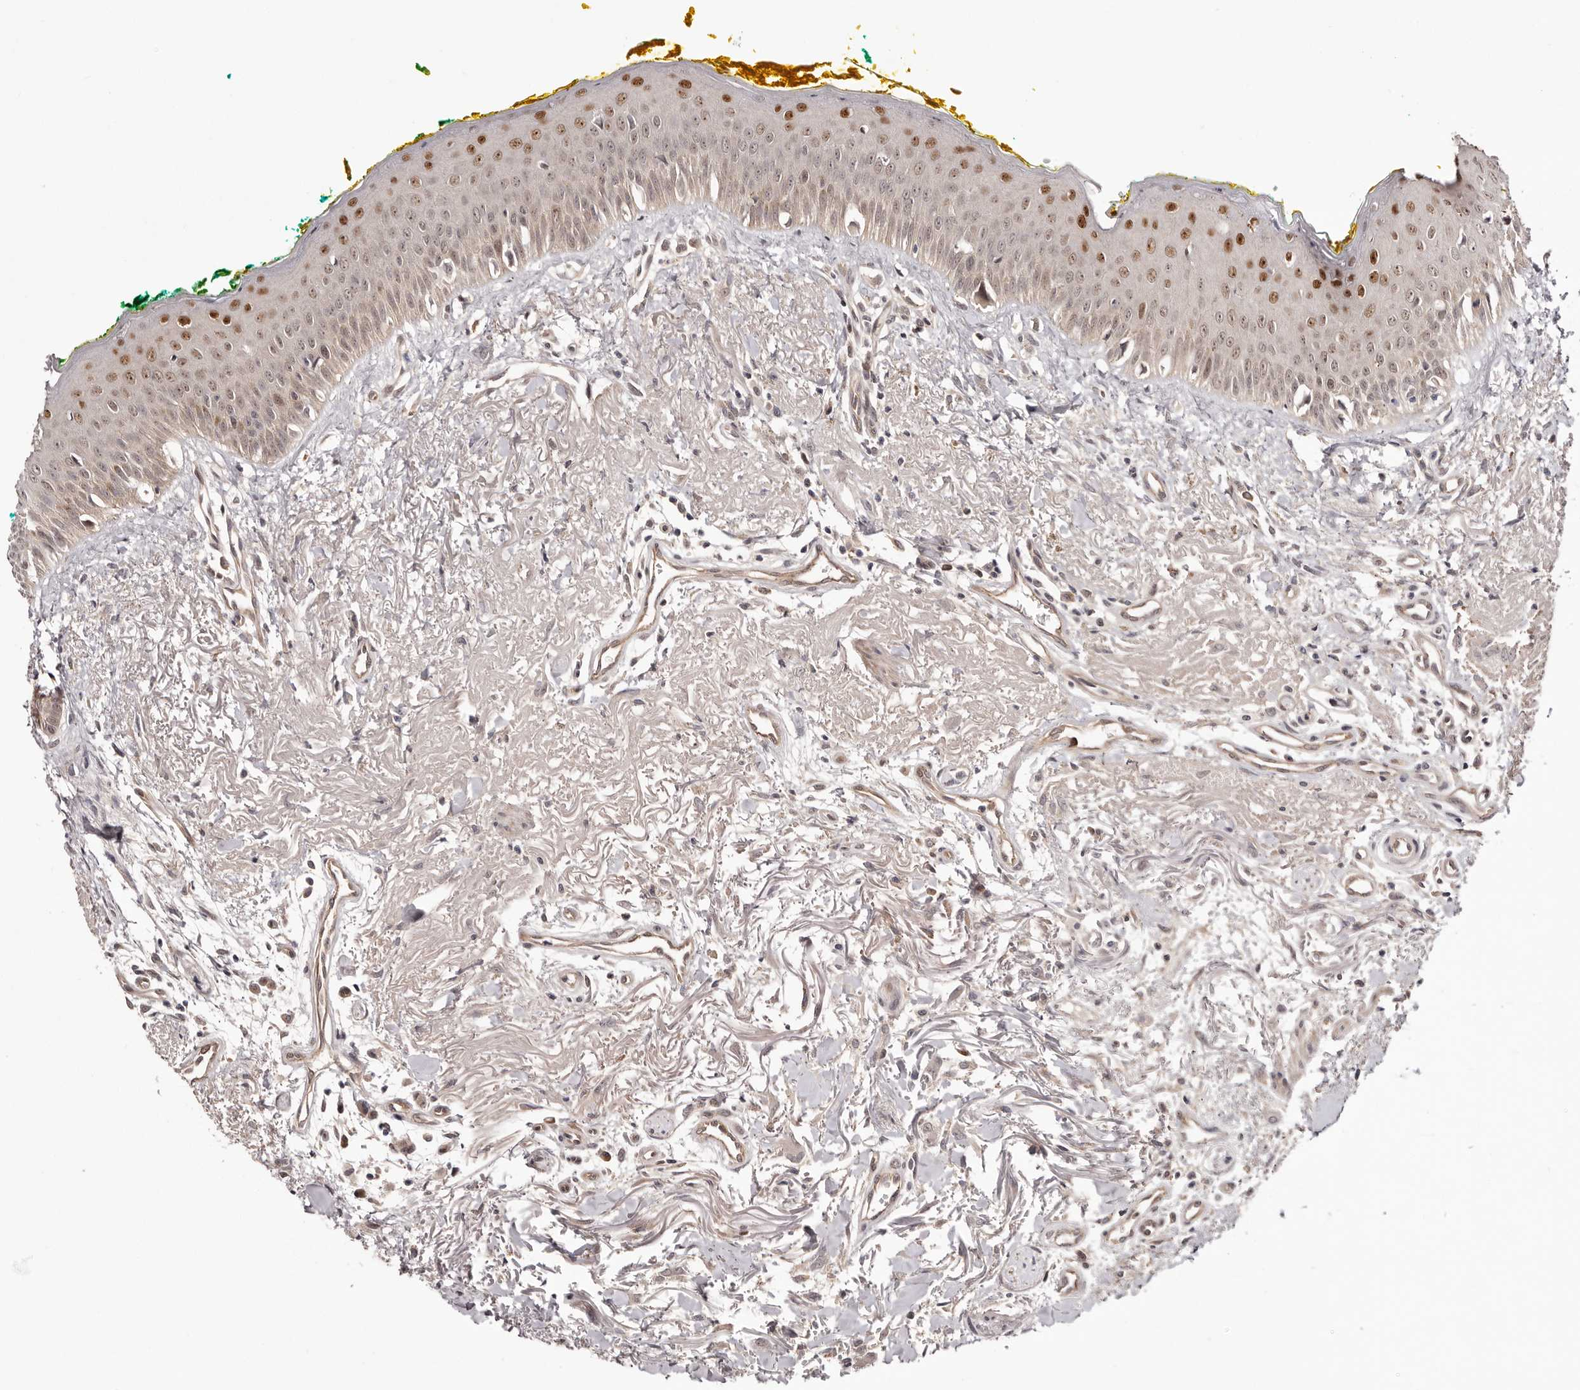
{"staining": {"intensity": "moderate", "quantity": "25%-75%", "location": "cytoplasmic/membranous,nuclear"}, "tissue": "oral mucosa", "cell_type": "Squamous epithelial cells", "image_type": "normal", "snomed": [{"axis": "morphology", "description": "Normal tissue, NOS"}, {"axis": "topography", "description": "Oral tissue"}], "caption": "Immunohistochemical staining of normal human oral mucosa displays moderate cytoplasmic/membranous,nuclear protein expression in approximately 25%-75% of squamous epithelial cells.", "gene": "EGR3", "patient": {"sex": "female", "age": 70}}